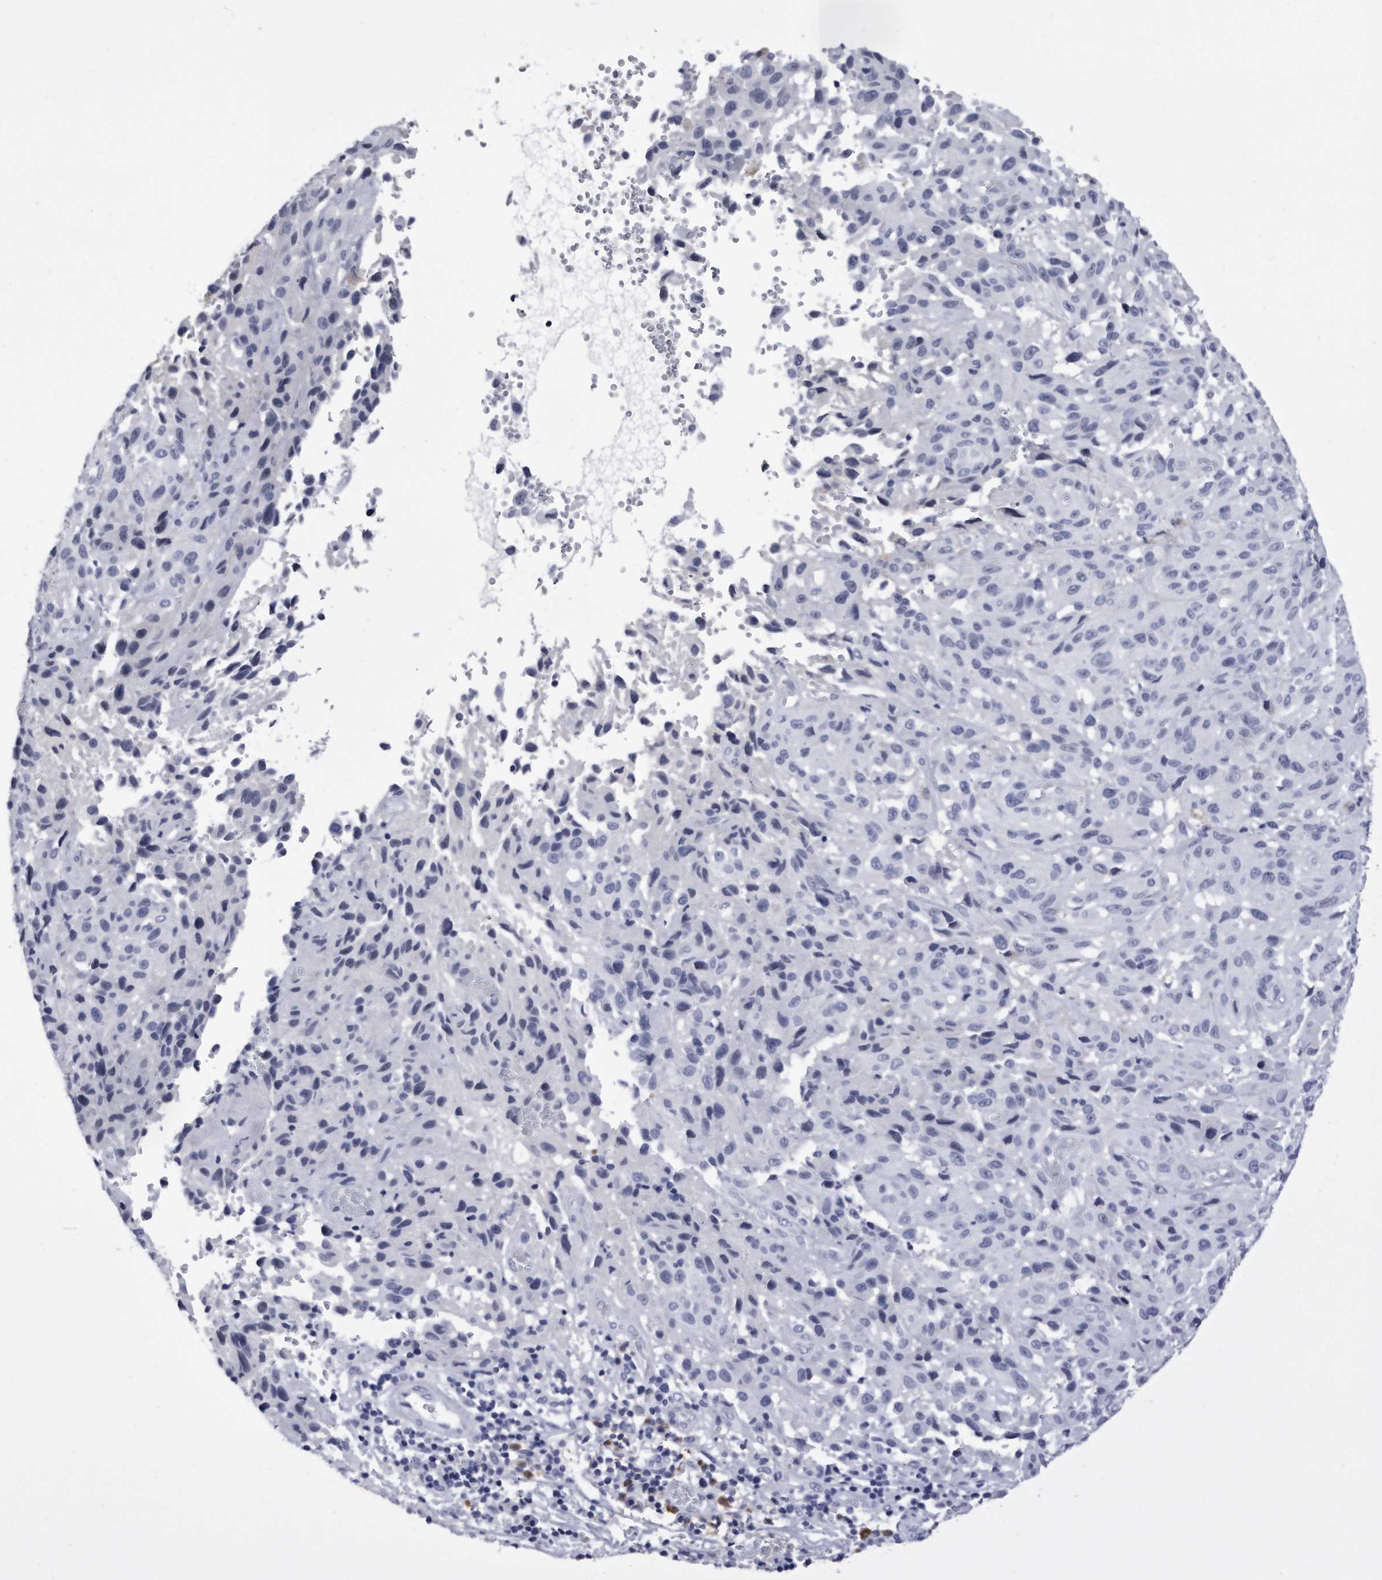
{"staining": {"intensity": "negative", "quantity": "none", "location": "none"}, "tissue": "melanoma", "cell_type": "Tumor cells", "image_type": "cancer", "snomed": [{"axis": "morphology", "description": "Malignant melanoma, NOS"}, {"axis": "topography", "description": "Skin"}], "caption": "Melanoma was stained to show a protein in brown. There is no significant staining in tumor cells.", "gene": "KCTD8", "patient": {"sex": "male", "age": 66}}